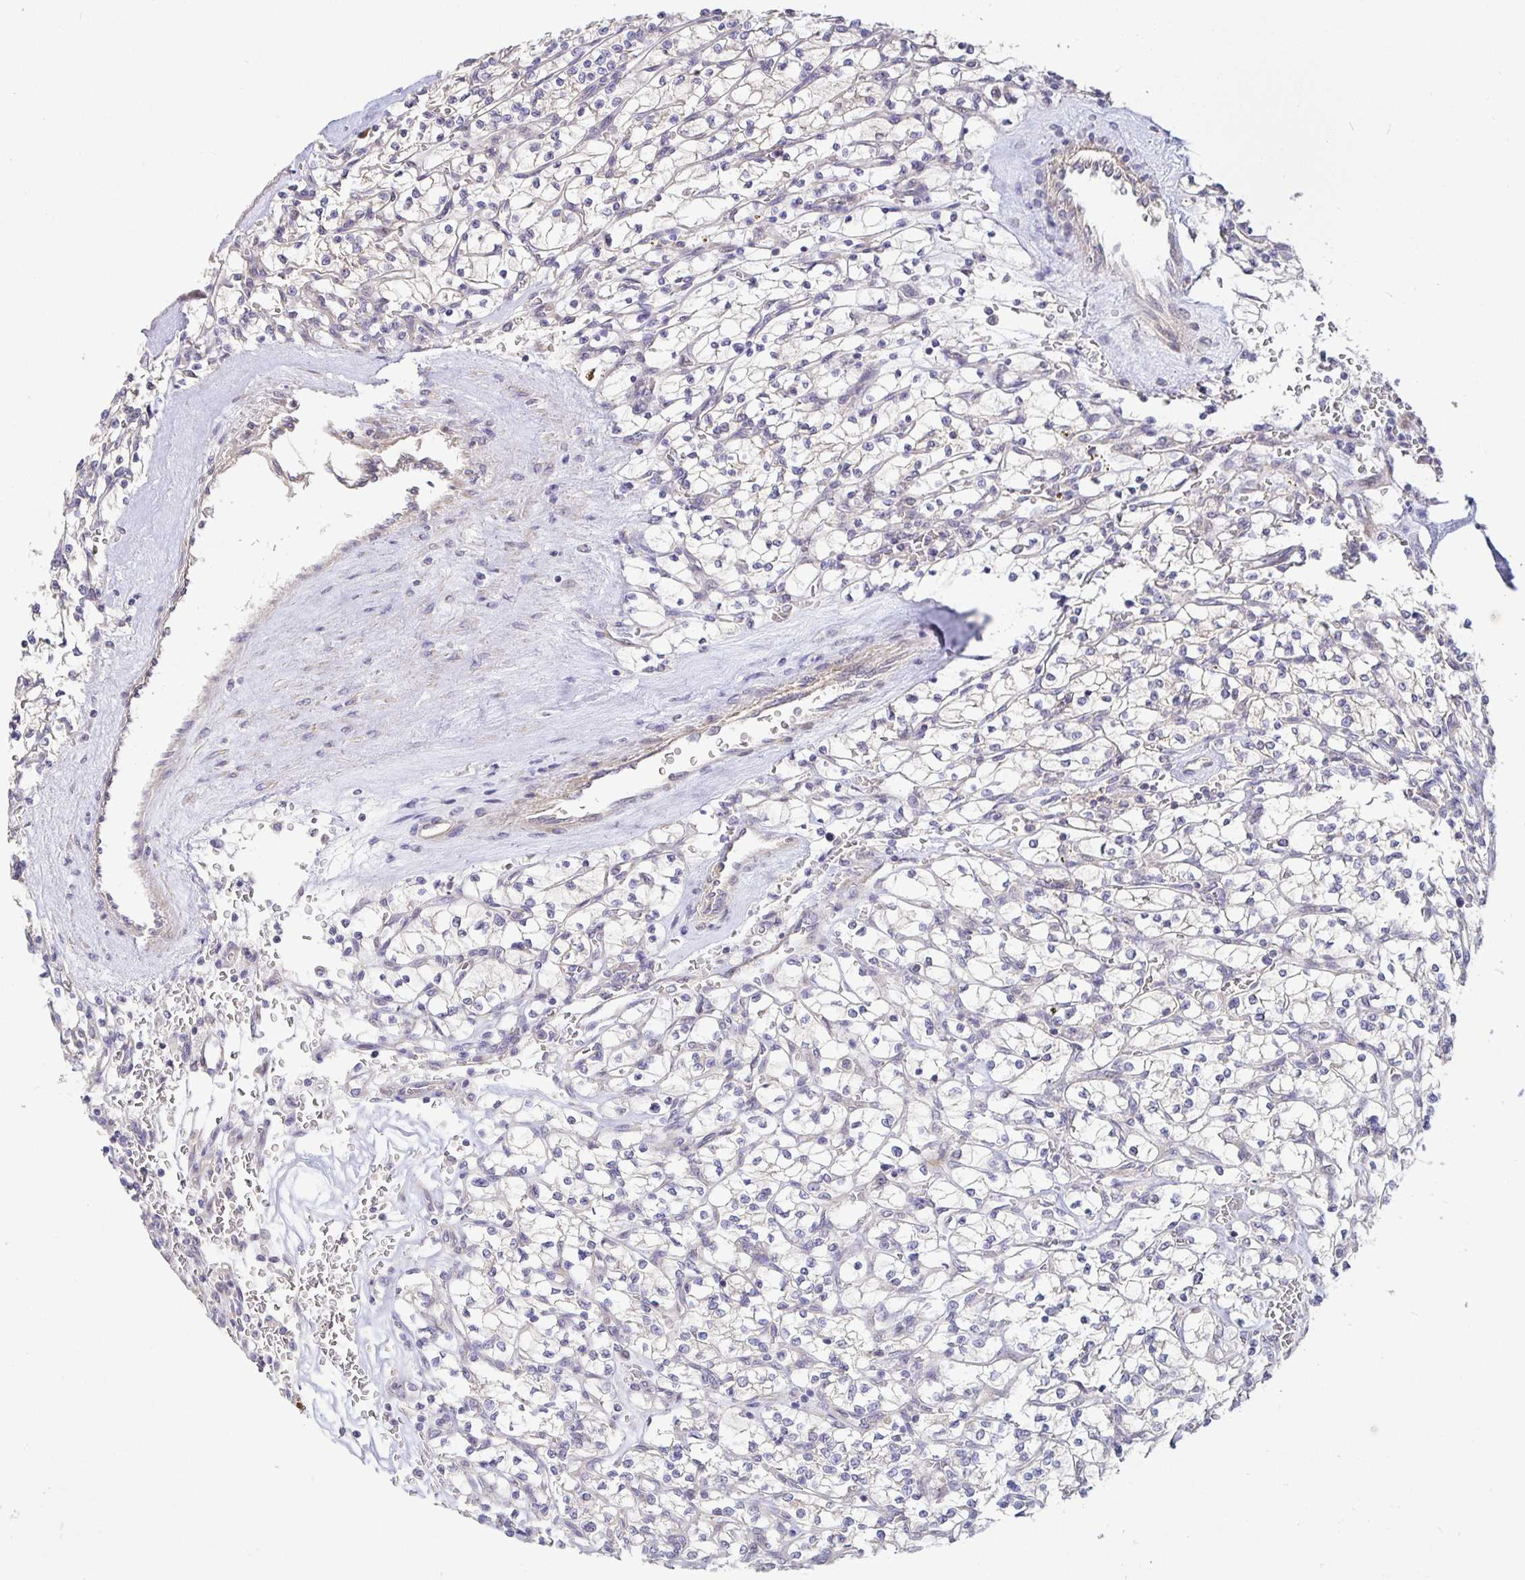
{"staining": {"intensity": "negative", "quantity": "none", "location": "none"}, "tissue": "renal cancer", "cell_type": "Tumor cells", "image_type": "cancer", "snomed": [{"axis": "morphology", "description": "Adenocarcinoma, NOS"}, {"axis": "topography", "description": "Kidney"}], "caption": "Tumor cells are negative for protein expression in human renal cancer. The staining is performed using DAB (3,3'-diaminobenzidine) brown chromogen with nuclei counter-stained in using hematoxylin.", "gene": "ZDHHC11", "patient": {"sex": "female", "age": 64}}